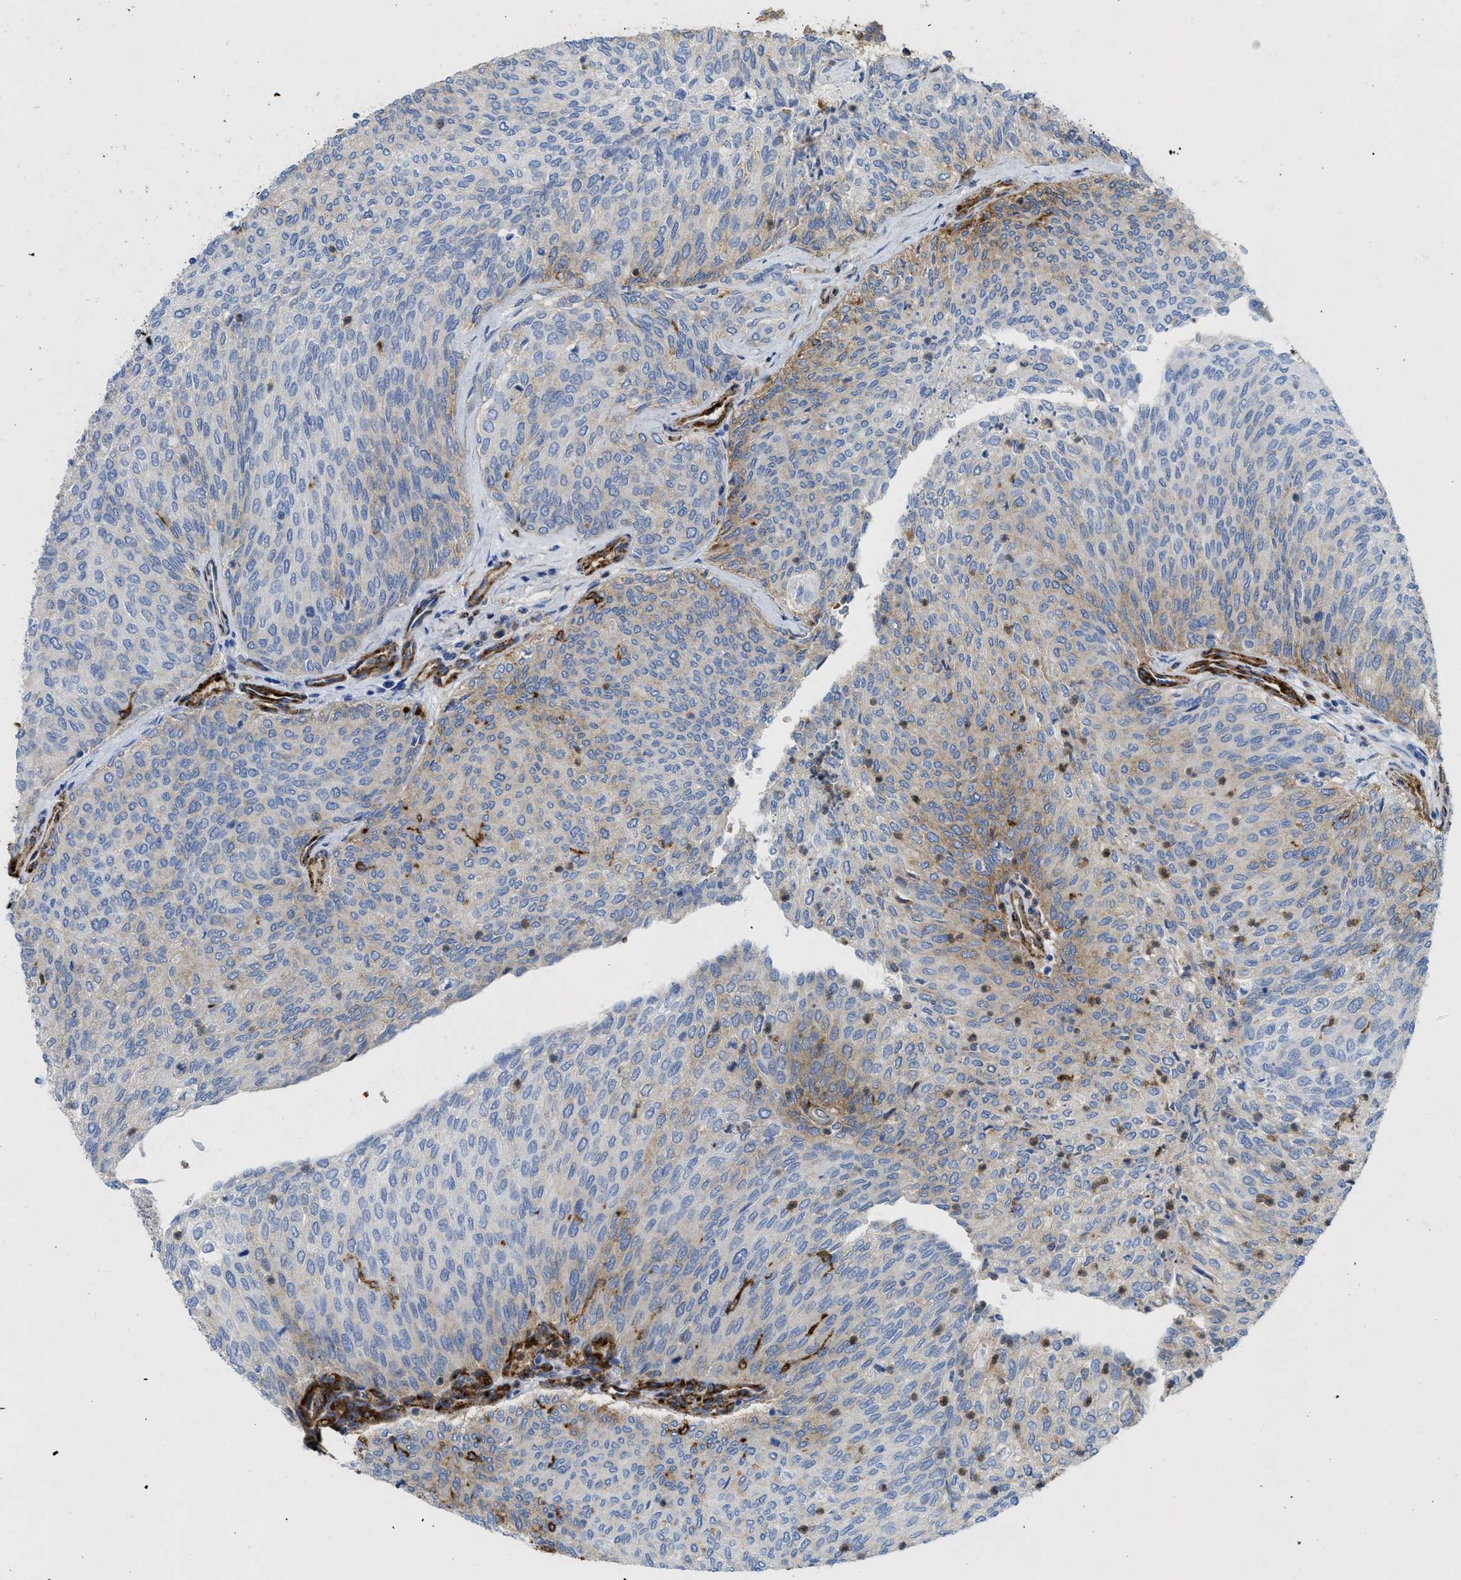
{"staining": {"intensity": "moderate", "quantity": "<25%", "location": "cytoplasmic/membranous"}, "tissue": "urothelial cancer", "cell_type": "Tumor cells", "image_type": "cancer", "snomed": [{"axis": "morphology", "description": "Urothelial carcinoma, Low grade"}, {"axis": "topography", "description": "Urinary bladder"}], "caption": "Urothelial cancer stained with DAB IHC exhibits low levels of moderate cytoplasmic/membranous expression in about <25% of tumor cells.", "gene": "HIP1", "patient": {"sex": "female", "age": 79}}